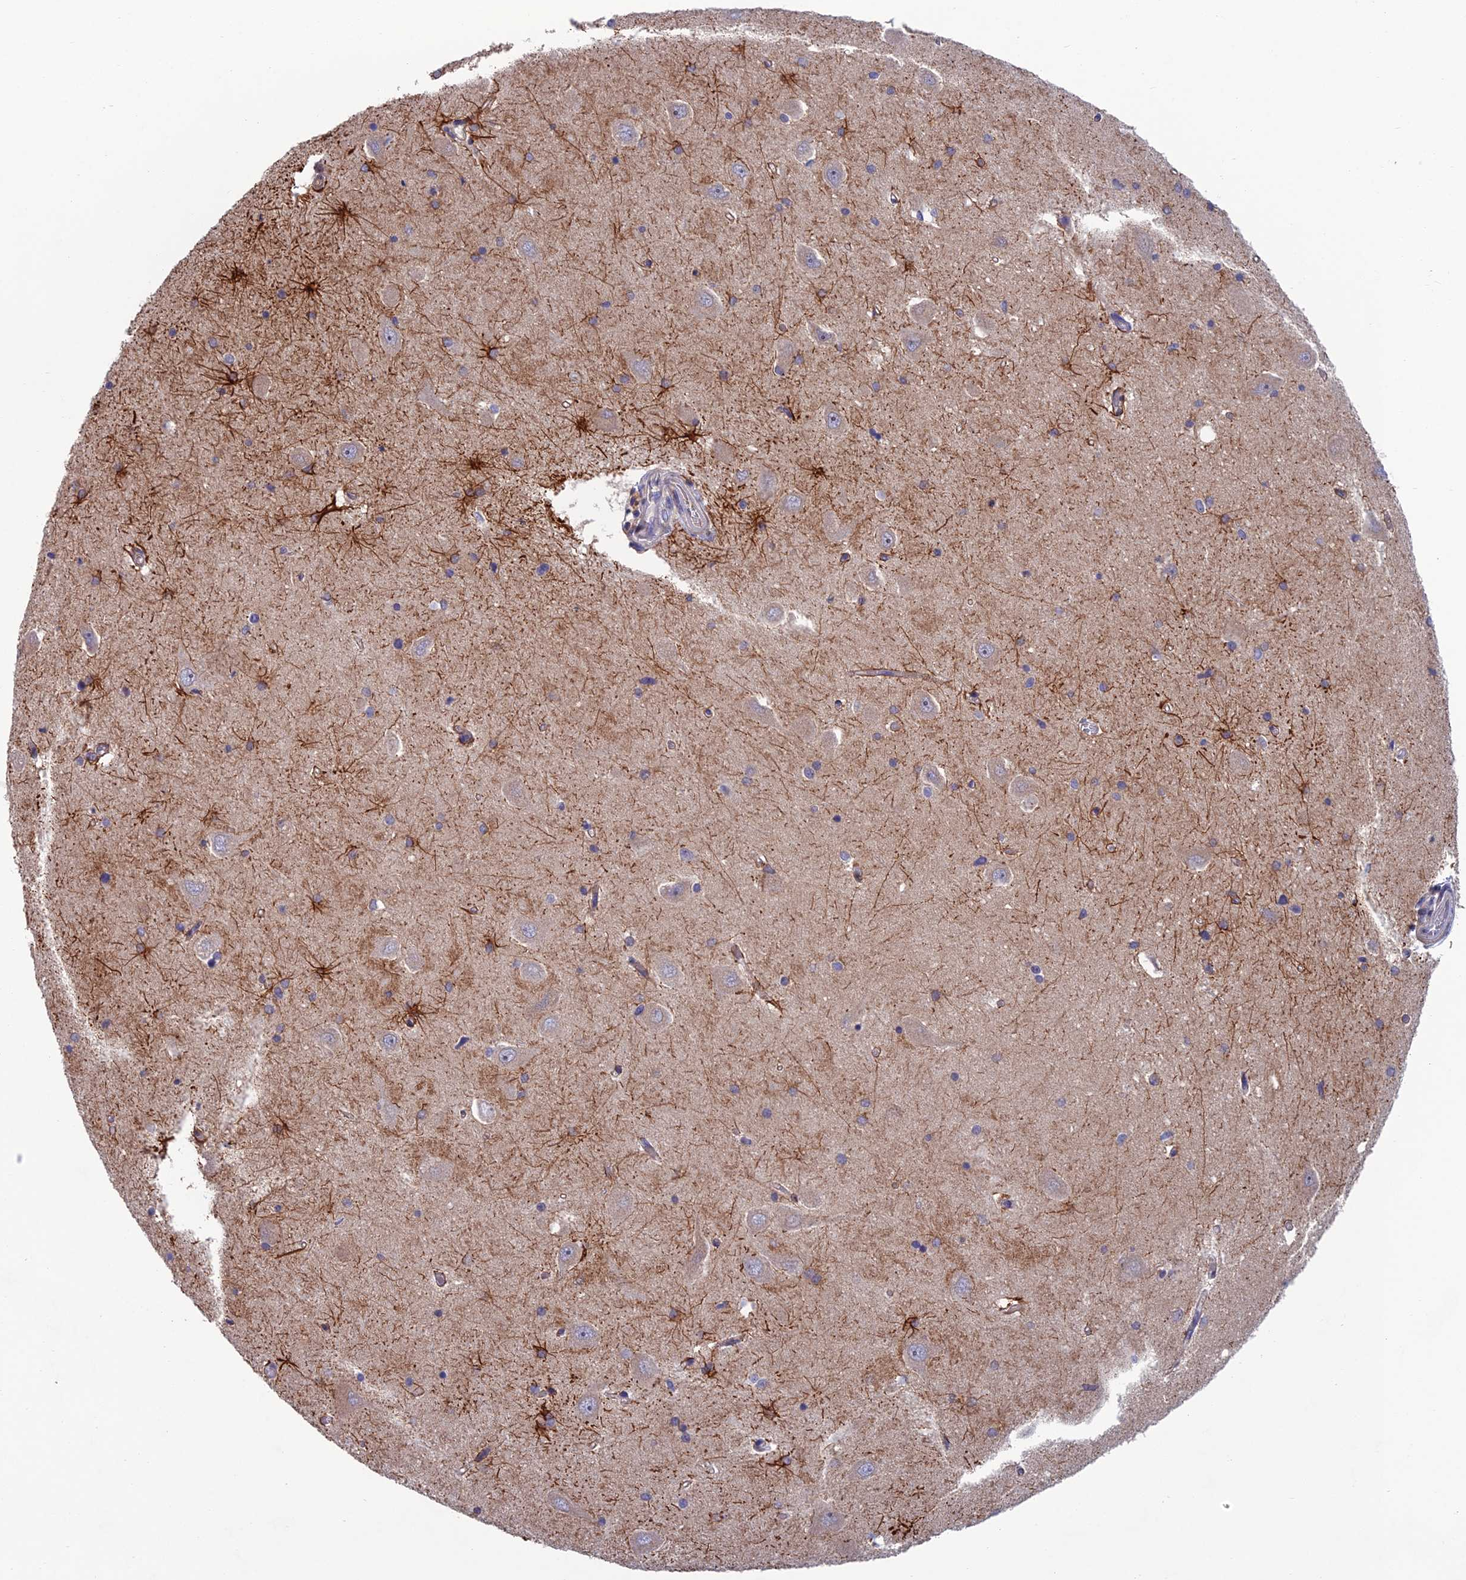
{"staining": {"intensity": "moderate", "quantity": "<25%", "location": "cytoplasmic/membranous"}, "tissue": "hippocampus", "cell_type": "Glial cells", "image_type": "normal", "snomed": [{"axis": "morphology", "description": "Normal tissue, NOS"}, {"axis": "topography", "description": "Hippocampus"}], "caption": "Immunohistochemical staining of benign human hippocampus shows moderate cytoplasmic/membranous protein staining in about <25% of glial cells. The protein of interest is stained brown, and the nuclei are stained in blue (DAB IHC with brightfield microscopy, high magnification).", "gene": "USP37", "patient": {"sex": "male", "age": 45}}